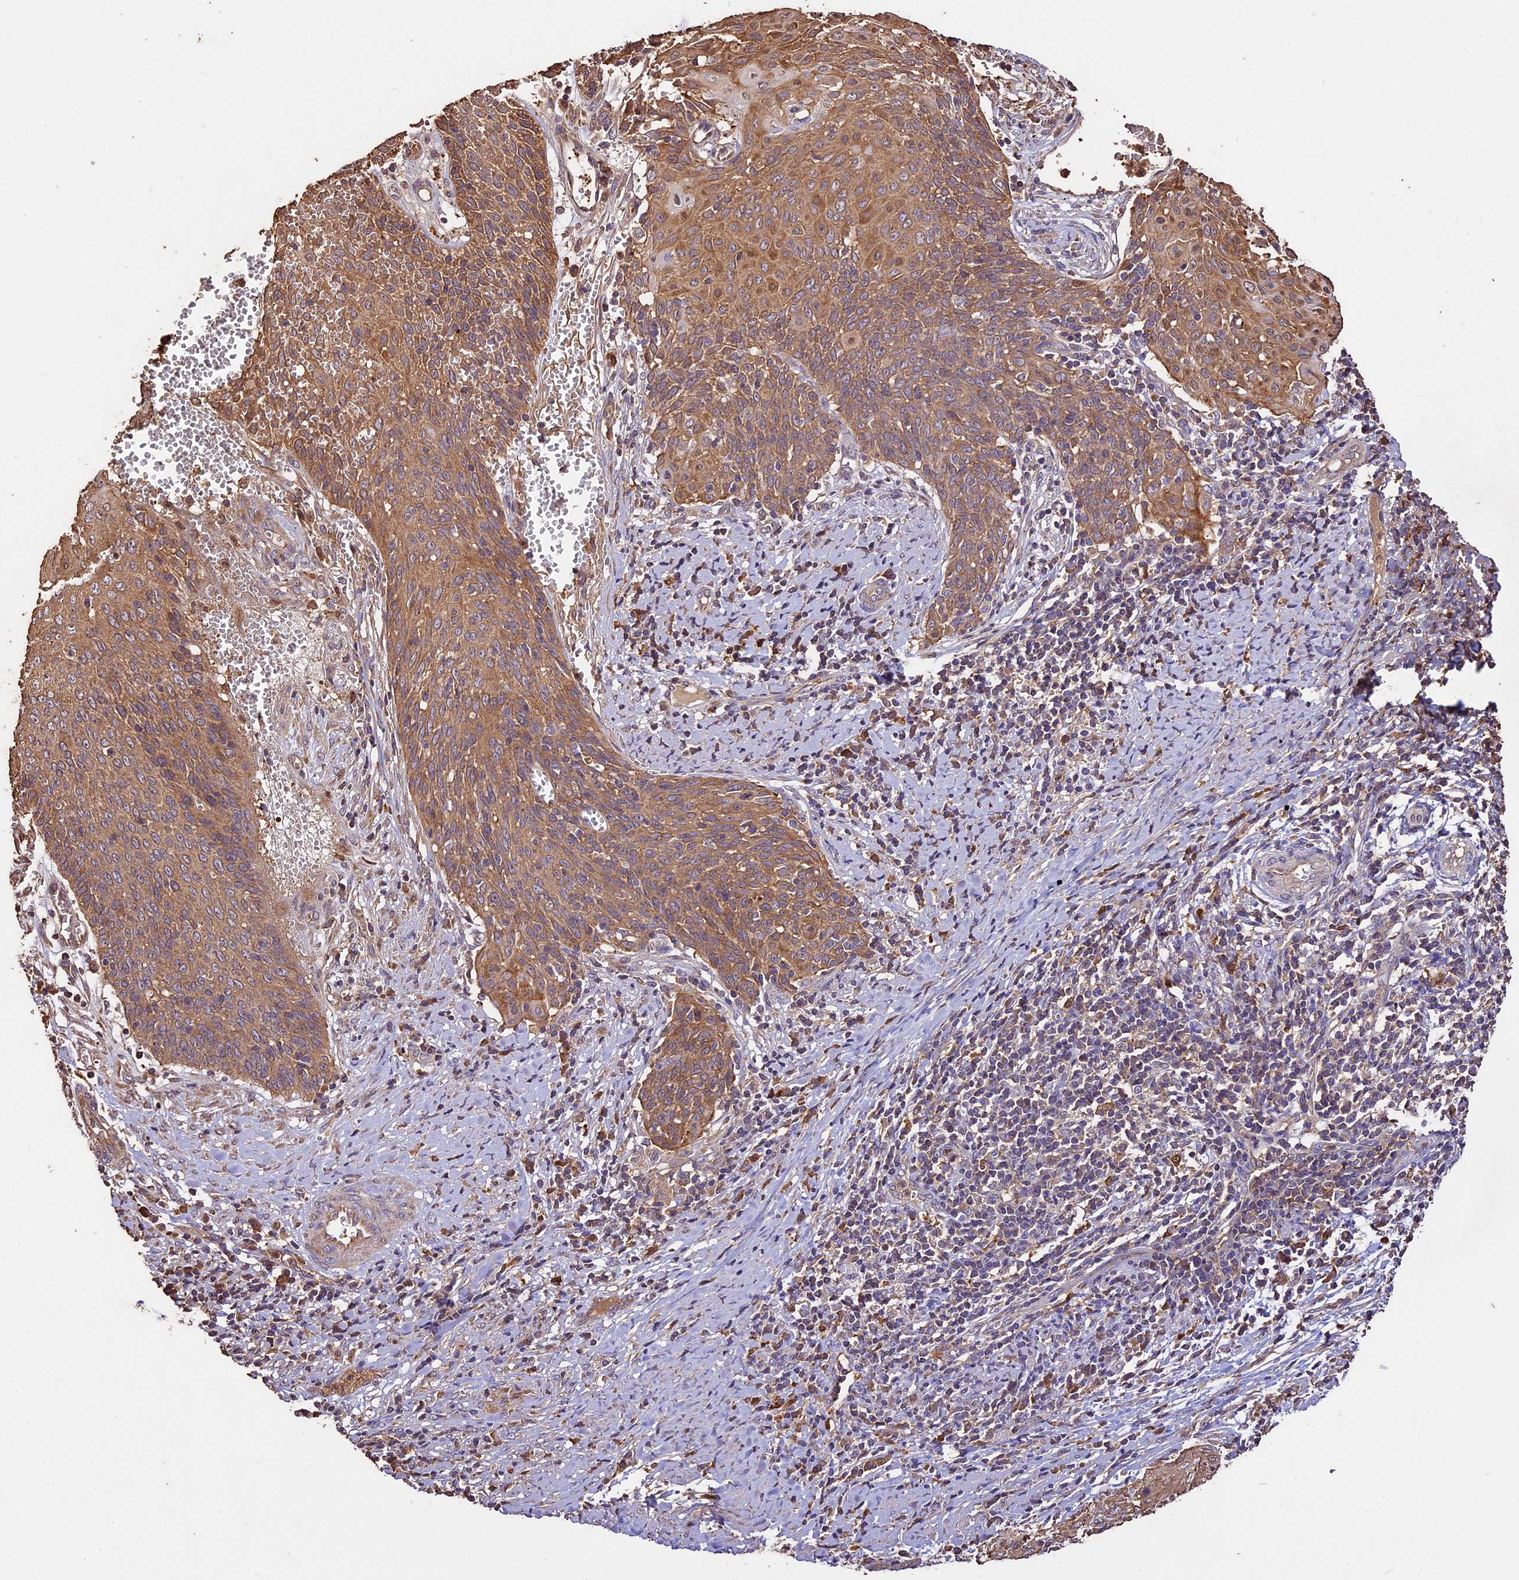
{"staining": {"intensity": "moderate", "quantity": ">75%", "location": "cytoplasmic/membranous"}, "tissue": "cervical cancer", "cell_type": "Tumor cells", "image_type": "cancer", "snomed": [{"axis": "morphology", "description": "Squamous cell carcinoma, NOS"}, {"axis": "topography", "description": "Cervix"}], "caption": "A brown stain shows moderate cytoplasmic/membranous expression of a protein in human cervical cancer (squamous cell carcinoma) tumor cells.", "gene": "CRLF1", "patient": {"sex": "female", "age": 39}}